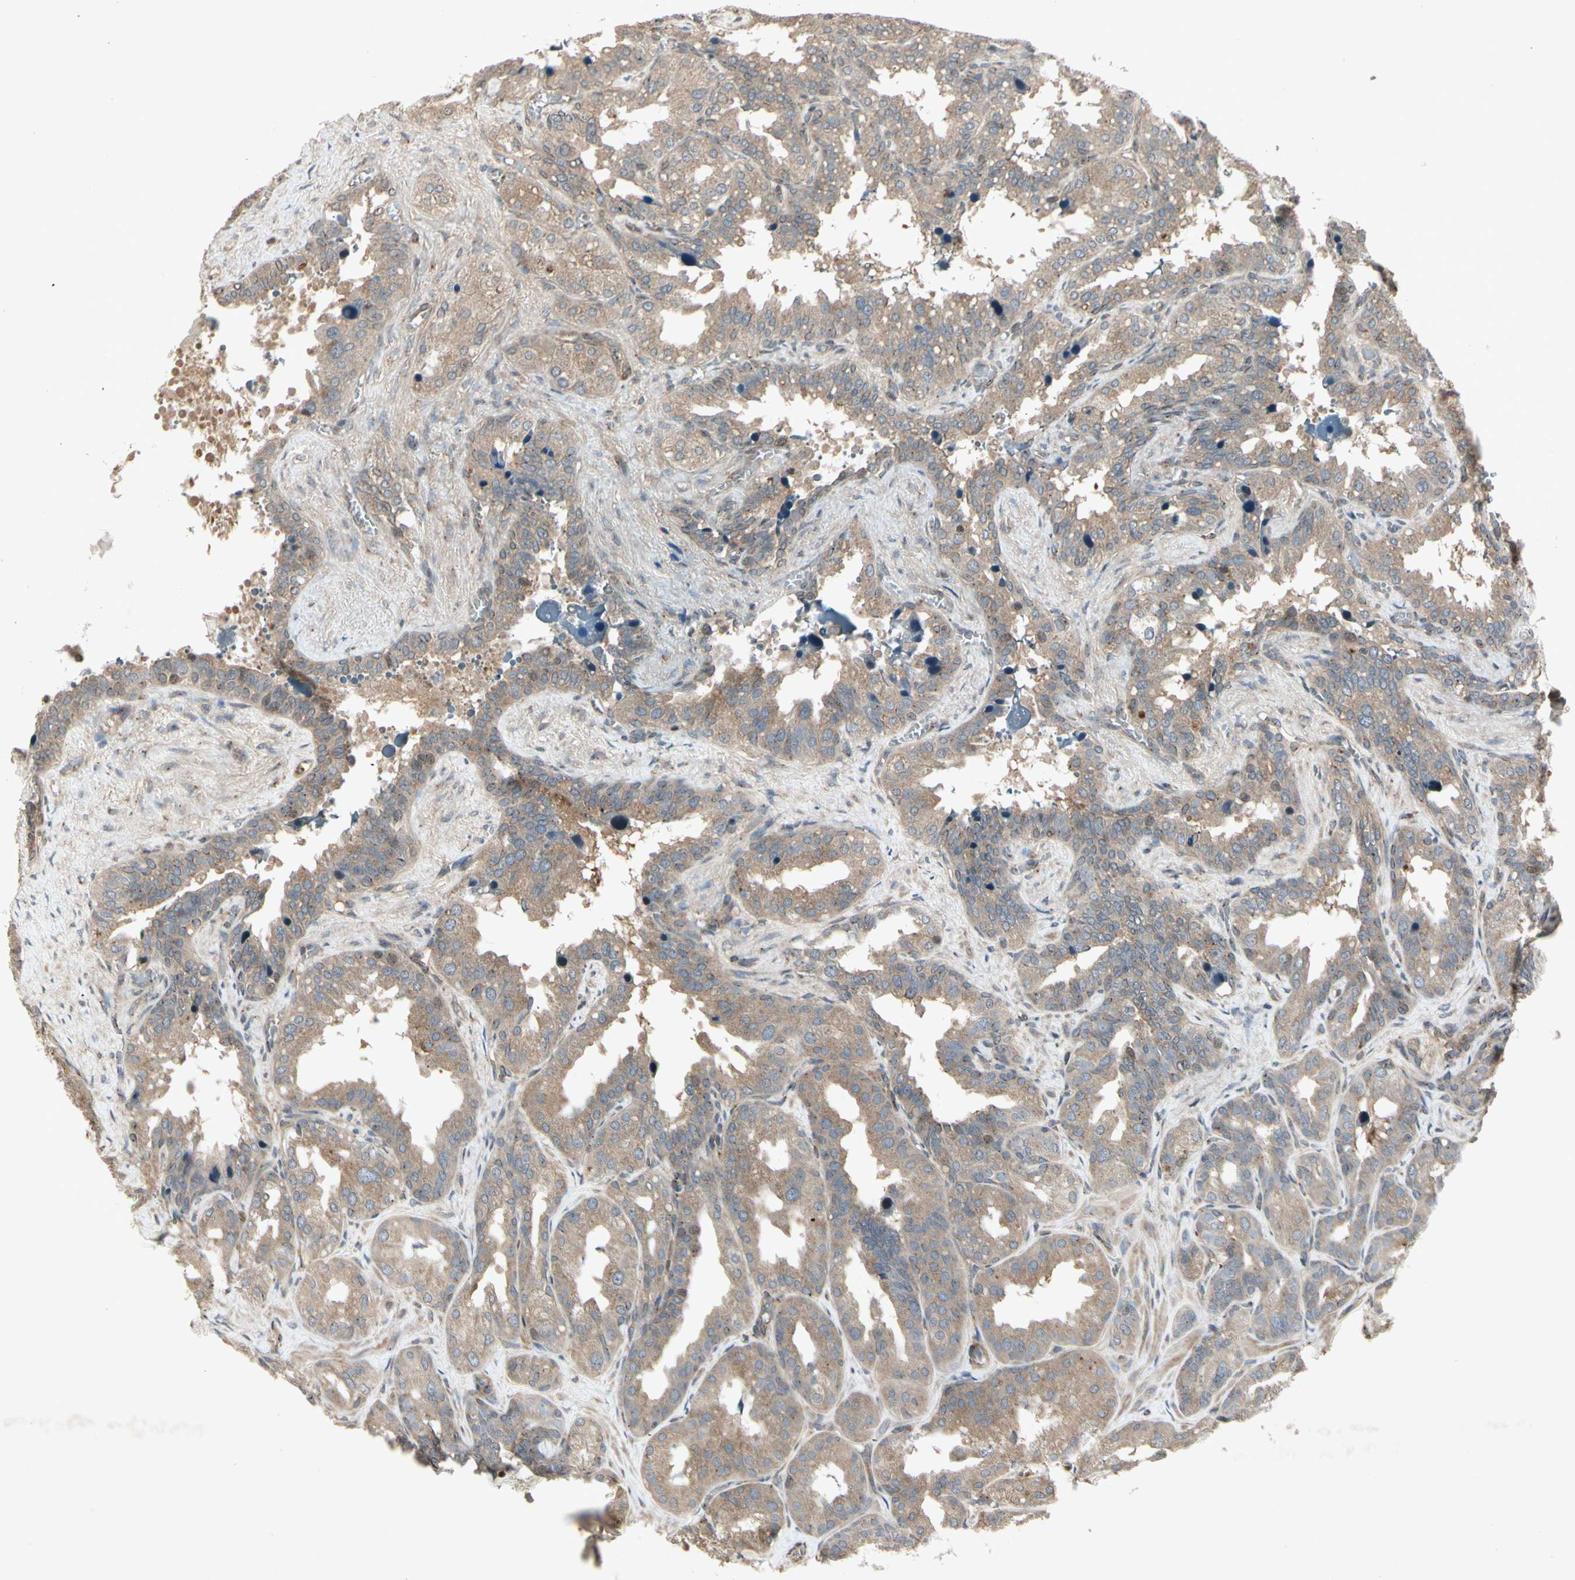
{"staining": {"intensity": "weak", "quantity": ">75%", "location": "cytoplasmic/membranous"}, "tissue": "seminal vesicle", "cell_type": "Glandular cells", "image_type": "normal", "snomed": [{"axis": "morphology", "description": "Normal tissue, NOS"}, {"axis": "topography", "description": "Prostate"}, {"axis": "topography", "description": "Seminal veicle"}], "caption": "Weak cytoplasmic/membranous positivity is identified in about >75% of glandular cells in benign seminal vesicle. (Brightfield microscopy of DAB IHC at high magnification).", "gene": "TEK", "patient": {"sex": "male", "age": 51}}